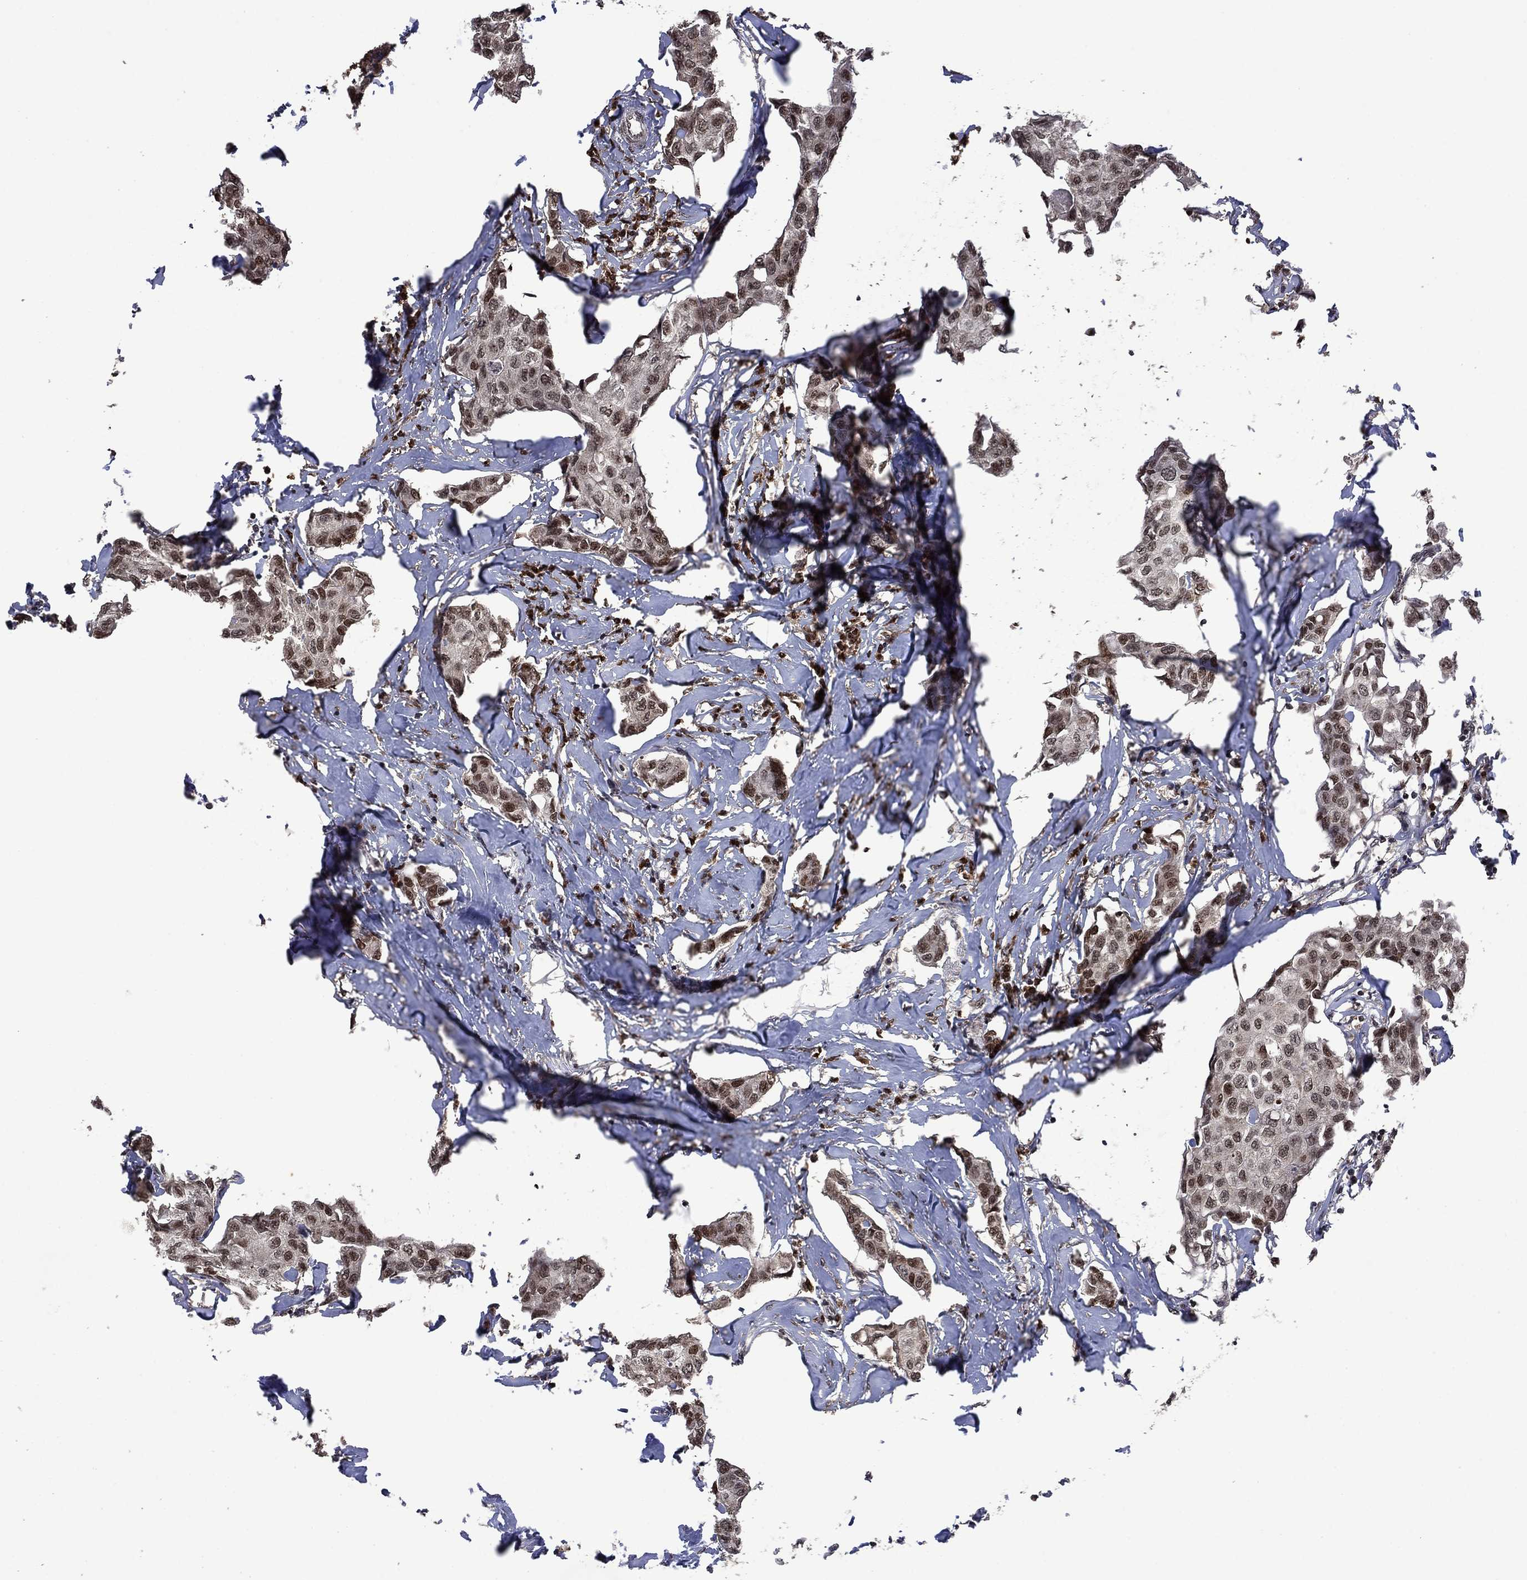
{"staining": {"intensity": "moderate", "quantity": "25%-75%", "location": "cytoplasmic/membranous,nuclear"}, "tissue": "breast cancer", "cell_type": "Tumor cells", "image_type": "cancer", "snomed": [{"axis": "morphology", "description": "Duct carcinoma"}, {"axis": "topography", "description": "Breast"}], "caption": "Brown immunohistochemical staining in human intraductal carcinoma (breast) displays moderate cytoplasmic/membranous and nuclear positivity in approximately 25%-75% of tumor cells.", "gene": "FBL", "patient": {"sex": "female", "age": 80}}